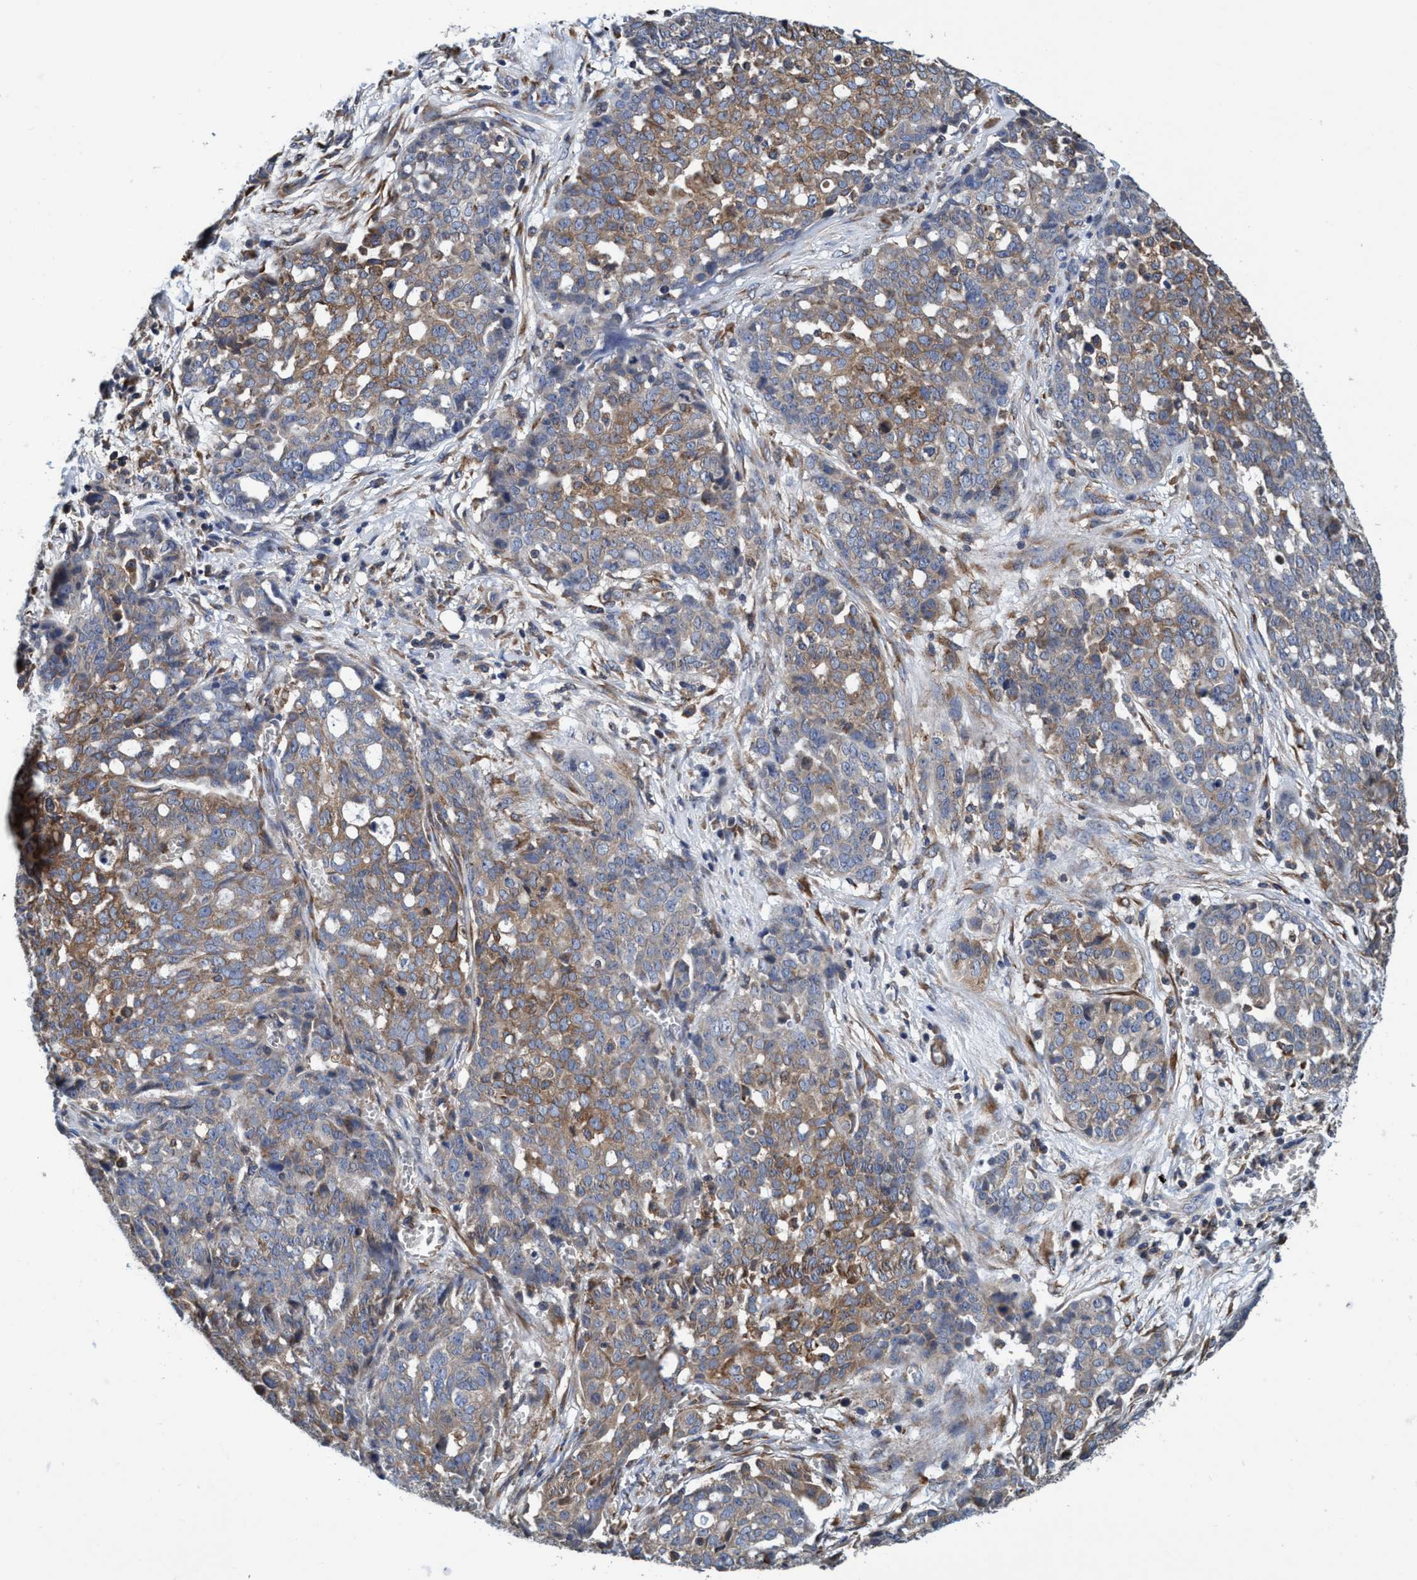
{"staining": {"intensity": "moderate", "quantity": "25%-75%", "location": "cytoplasmic/membranous"}, "tissue": "ovarian cancer", "cell_type": "Tumor cells", "image_type": "cancer", "snomed": [{"axis": "morphology", "description": "Cystadenocarcinoma, serous, NOS"}, {"axis": "topography", "description": "Soft tissue"}, {"axis": "topography", "description": "Ovary"}], "caption": "Ovarian serous cystadenocarcinoma stained with DAB (3,3'-diaminobenzidine) immunohistochemistry (IHC) displays medium levels of moderate cytoplasmic/membranous staining in about 25%-75% of tumor cells.", "gene": "CALCOCO2", "patient": {"sex": "female", "age": 57}}